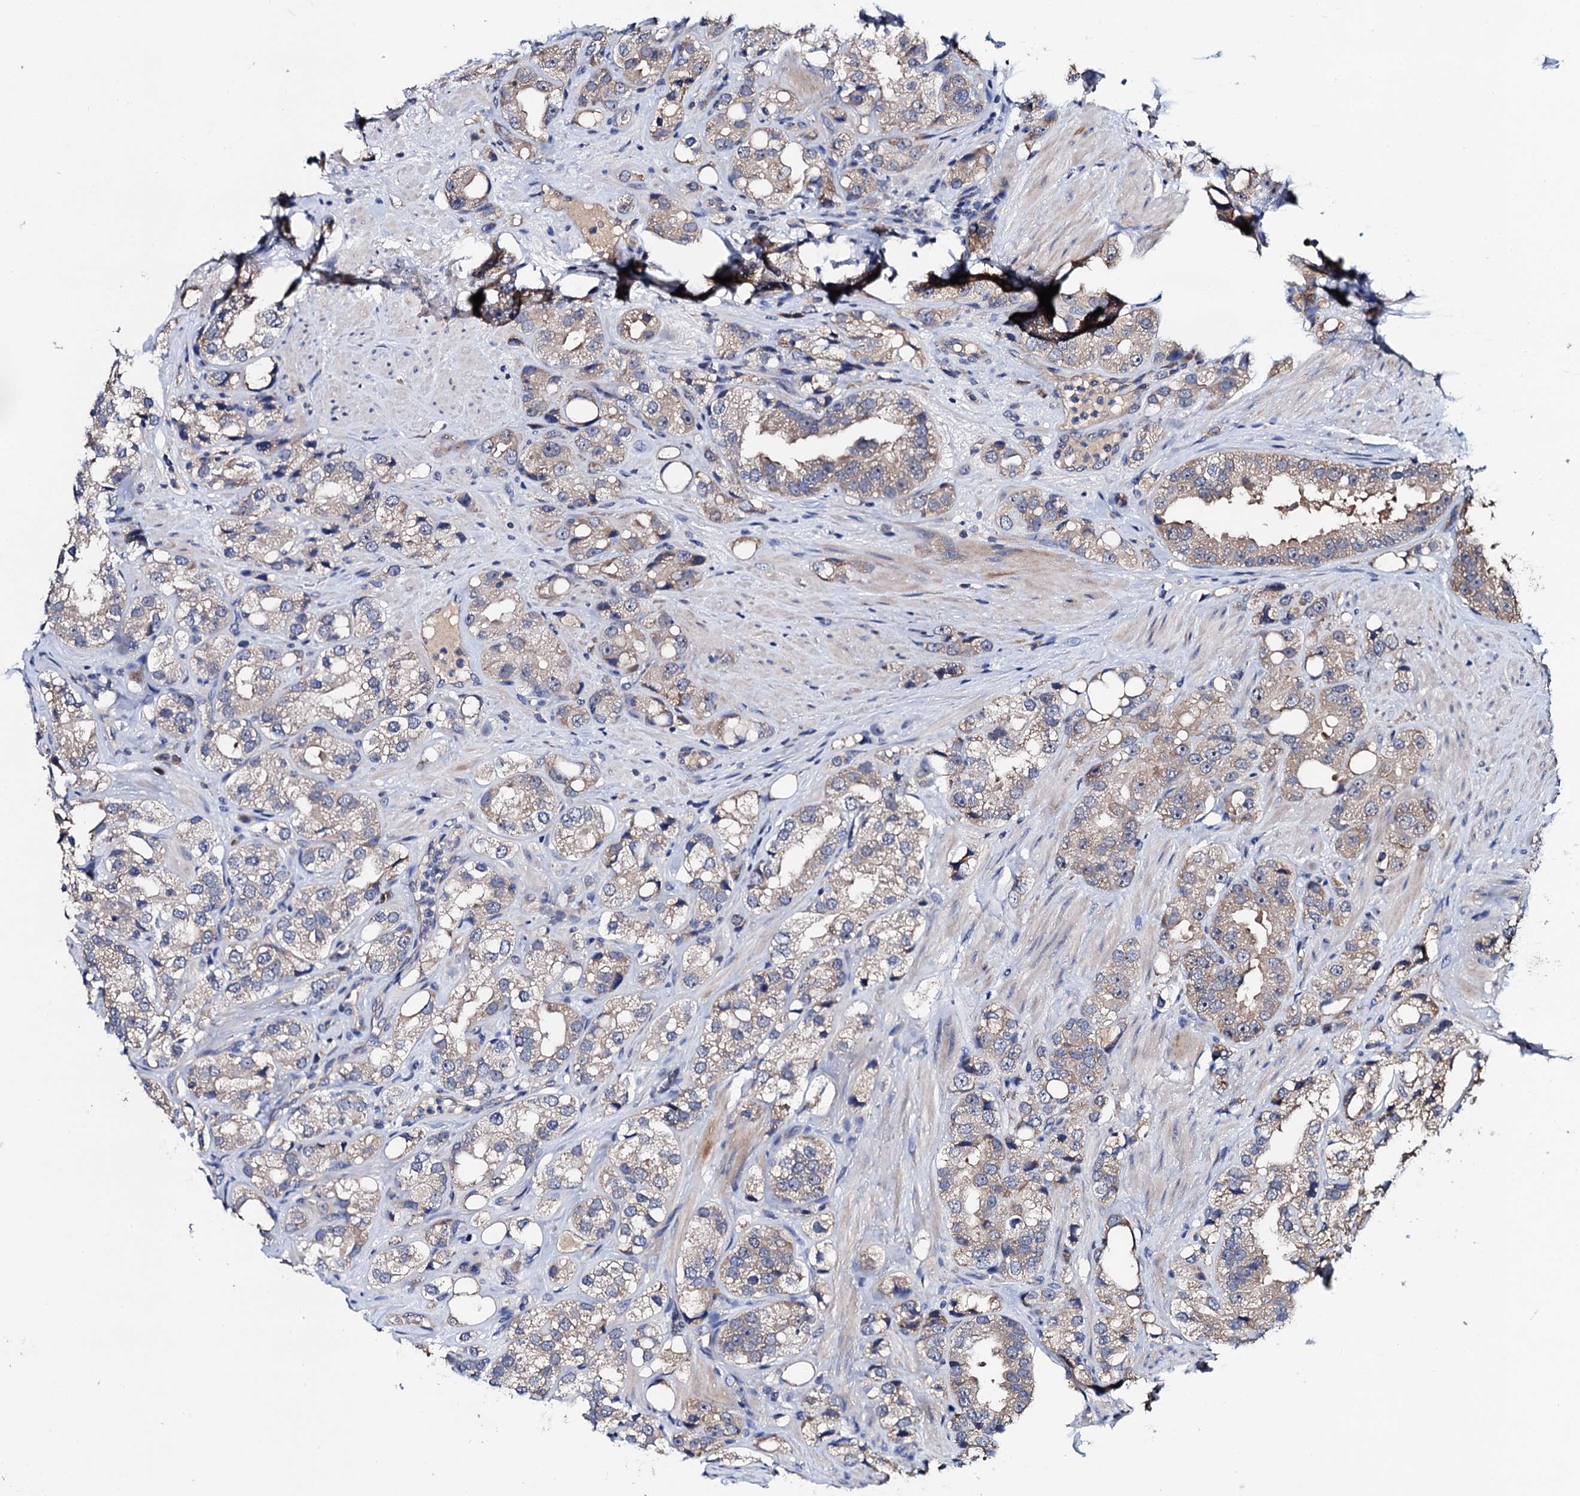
{"staining": {"intensity": "weak", "quantity": "<25%", "location": "cytoplasmic/membranous"}, "tissue": "prostate cancer", "cell_type": "Tumor cells", "image_type": "cancer", "snomed": [{"axis": "morphology", "description": "Adenocarcinoma, NOS"}, {"axis": "topography", "description": "Prostate"}], "caption": "Photomicrograph shows no significant protein positivity in tumor cells of prostate cancer.", "gene": "TRMT112", "patient": {"sex": "male", "age": 79}}